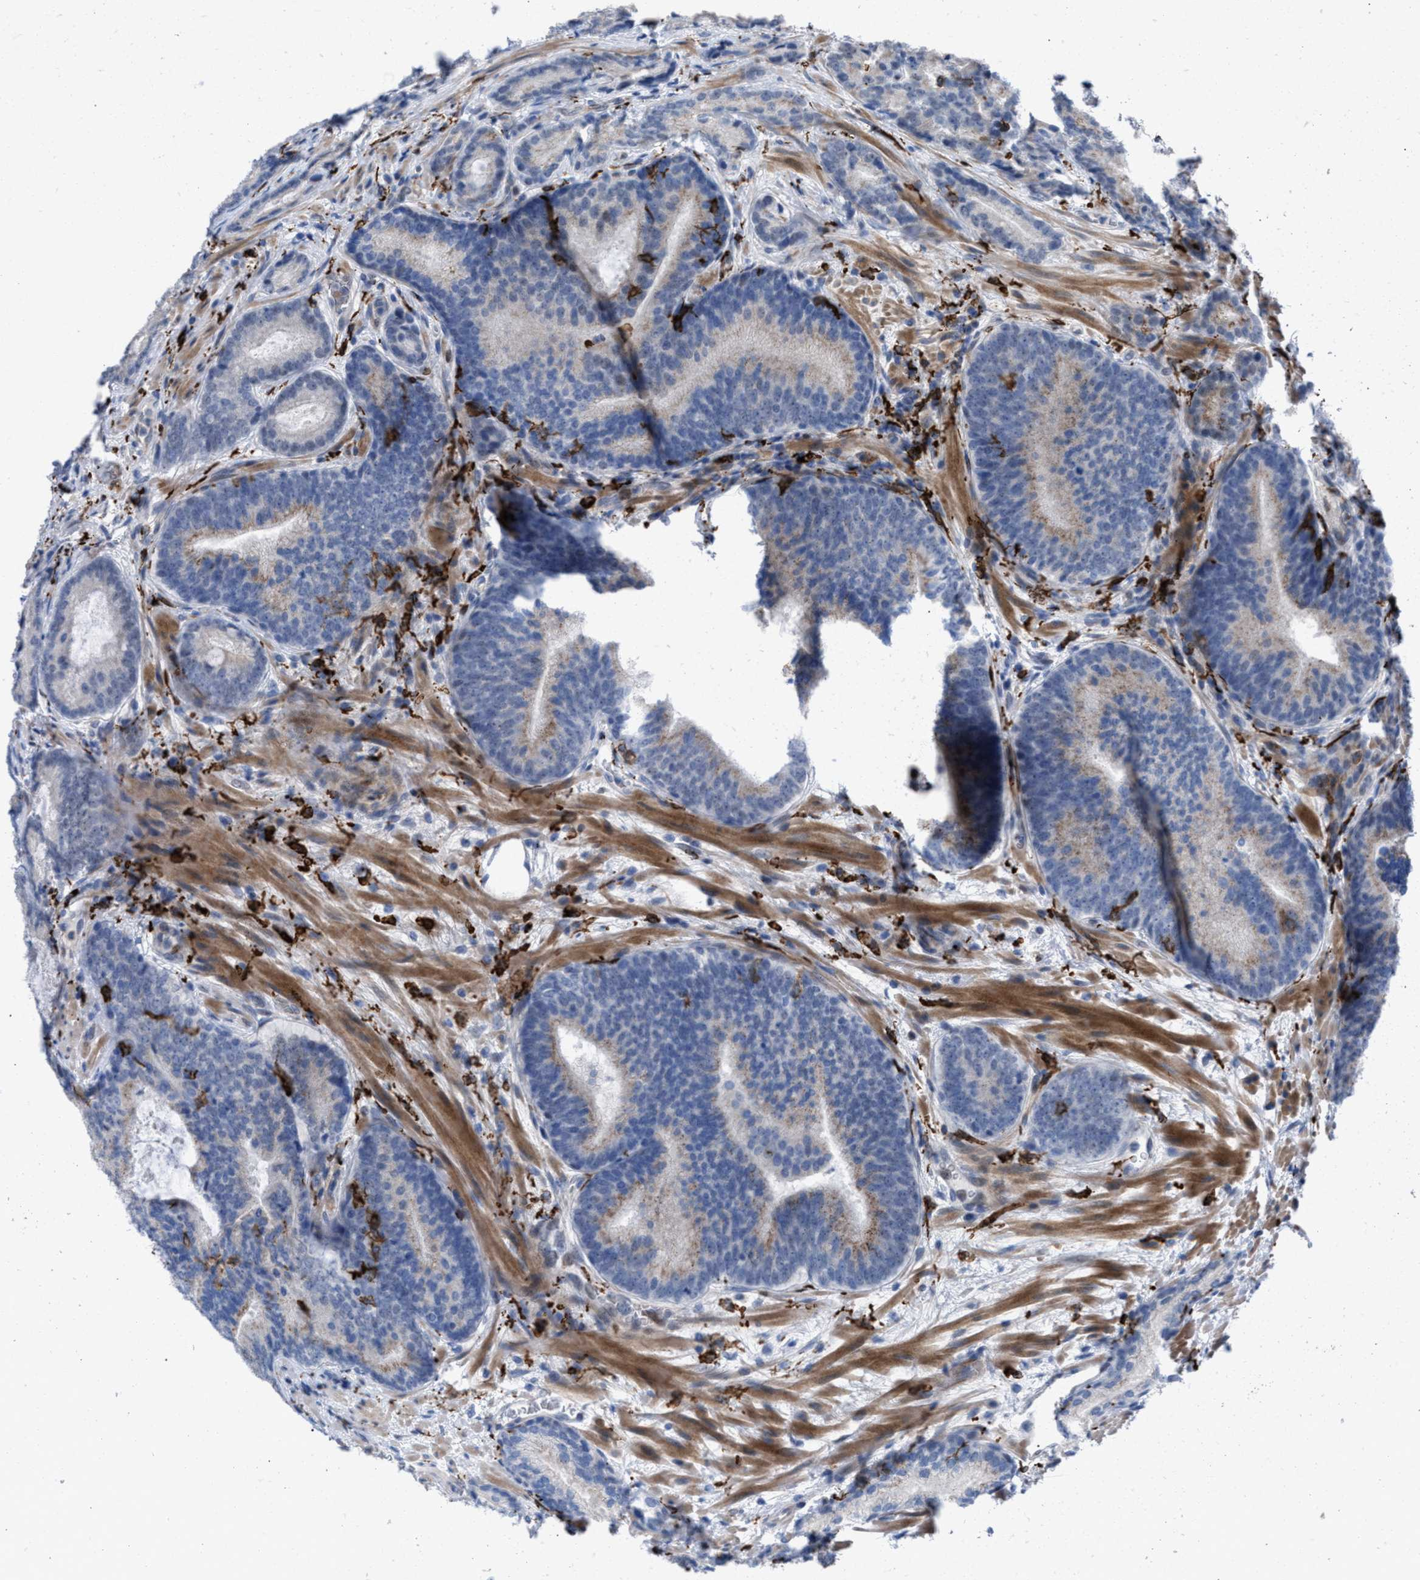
{"staining": {"intensity": "negative", "quantity": "none", "location": "none"}, "tissue": "prostate cancer", "cell_type": "Tumor cells", "image_type": "cancer", "snomed": [{"axis": "morphology", "description": "Adenocarcinoma, High grade"}, {"axis": "topography", "description": "Prostate"}], "caption": "Immunohistochemistry (IHC) image of neoplastic tissue: prostate cancer (high-grade adenocarcinoma) stained with DAB exhibits no significant protein positivity in tumor cells.", "gene": "SLC47A1", "patient": {"sex": "male", "age": 55}}